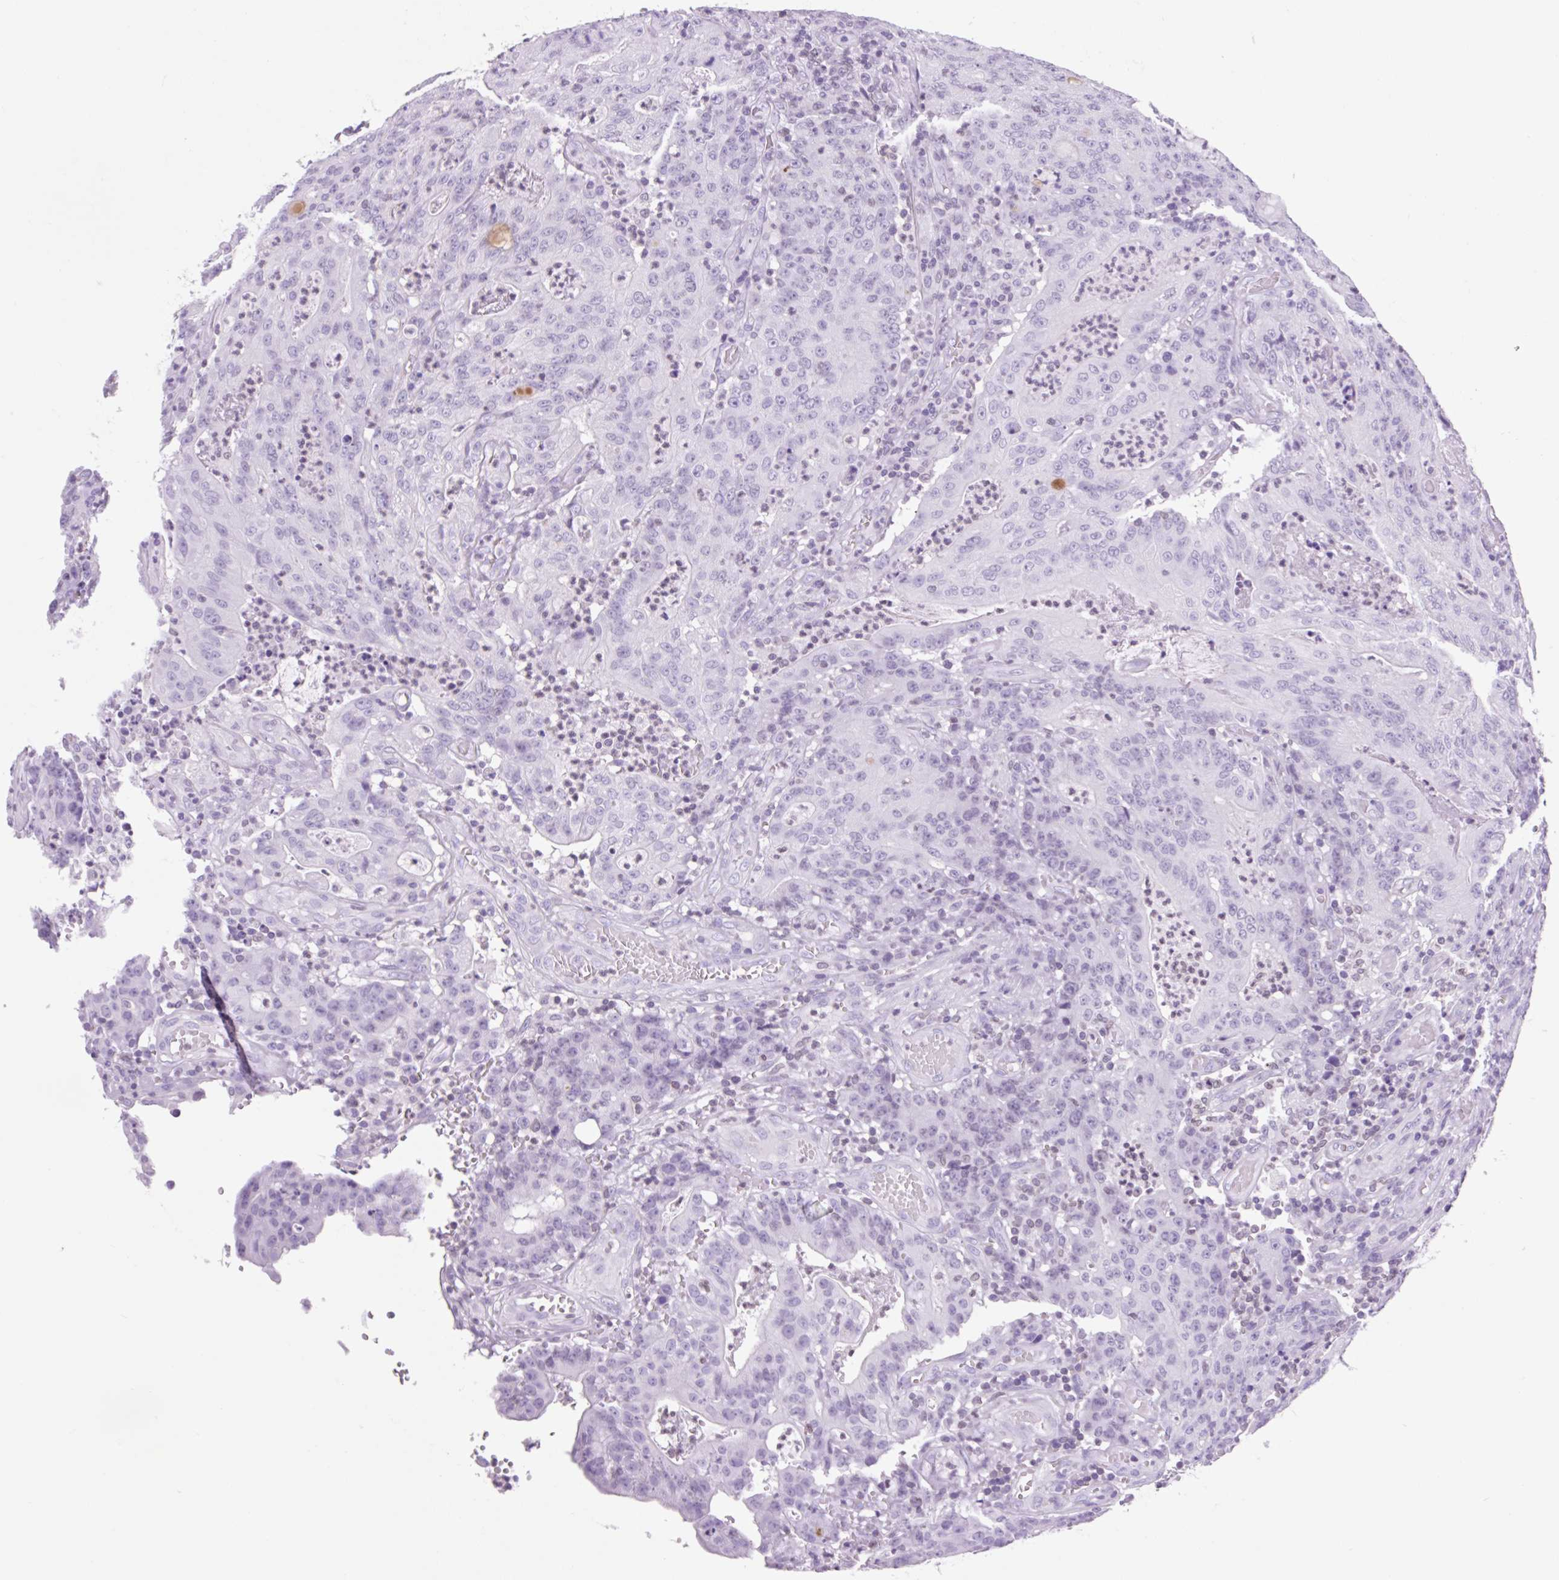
{"staining": {"intensity": "negative", "quantity": "none", "location": "none"}, "tissue": "colorectal cancer", "cell_type": "Tumor cells", "image_type": "cancer", "snomed": [{"axis": "morphology", "description": "Adenocarcinoma, NOS"}, {"axis": "topography", "description": "Colon"}], "caption": "This is an immunohistochemistry (IHC) histopathology image of colorectal adenocarcinoma. There is no staining in tumor cells.", "gene": "VPREB1", "patient": {"sex": "male", "age": 83}}